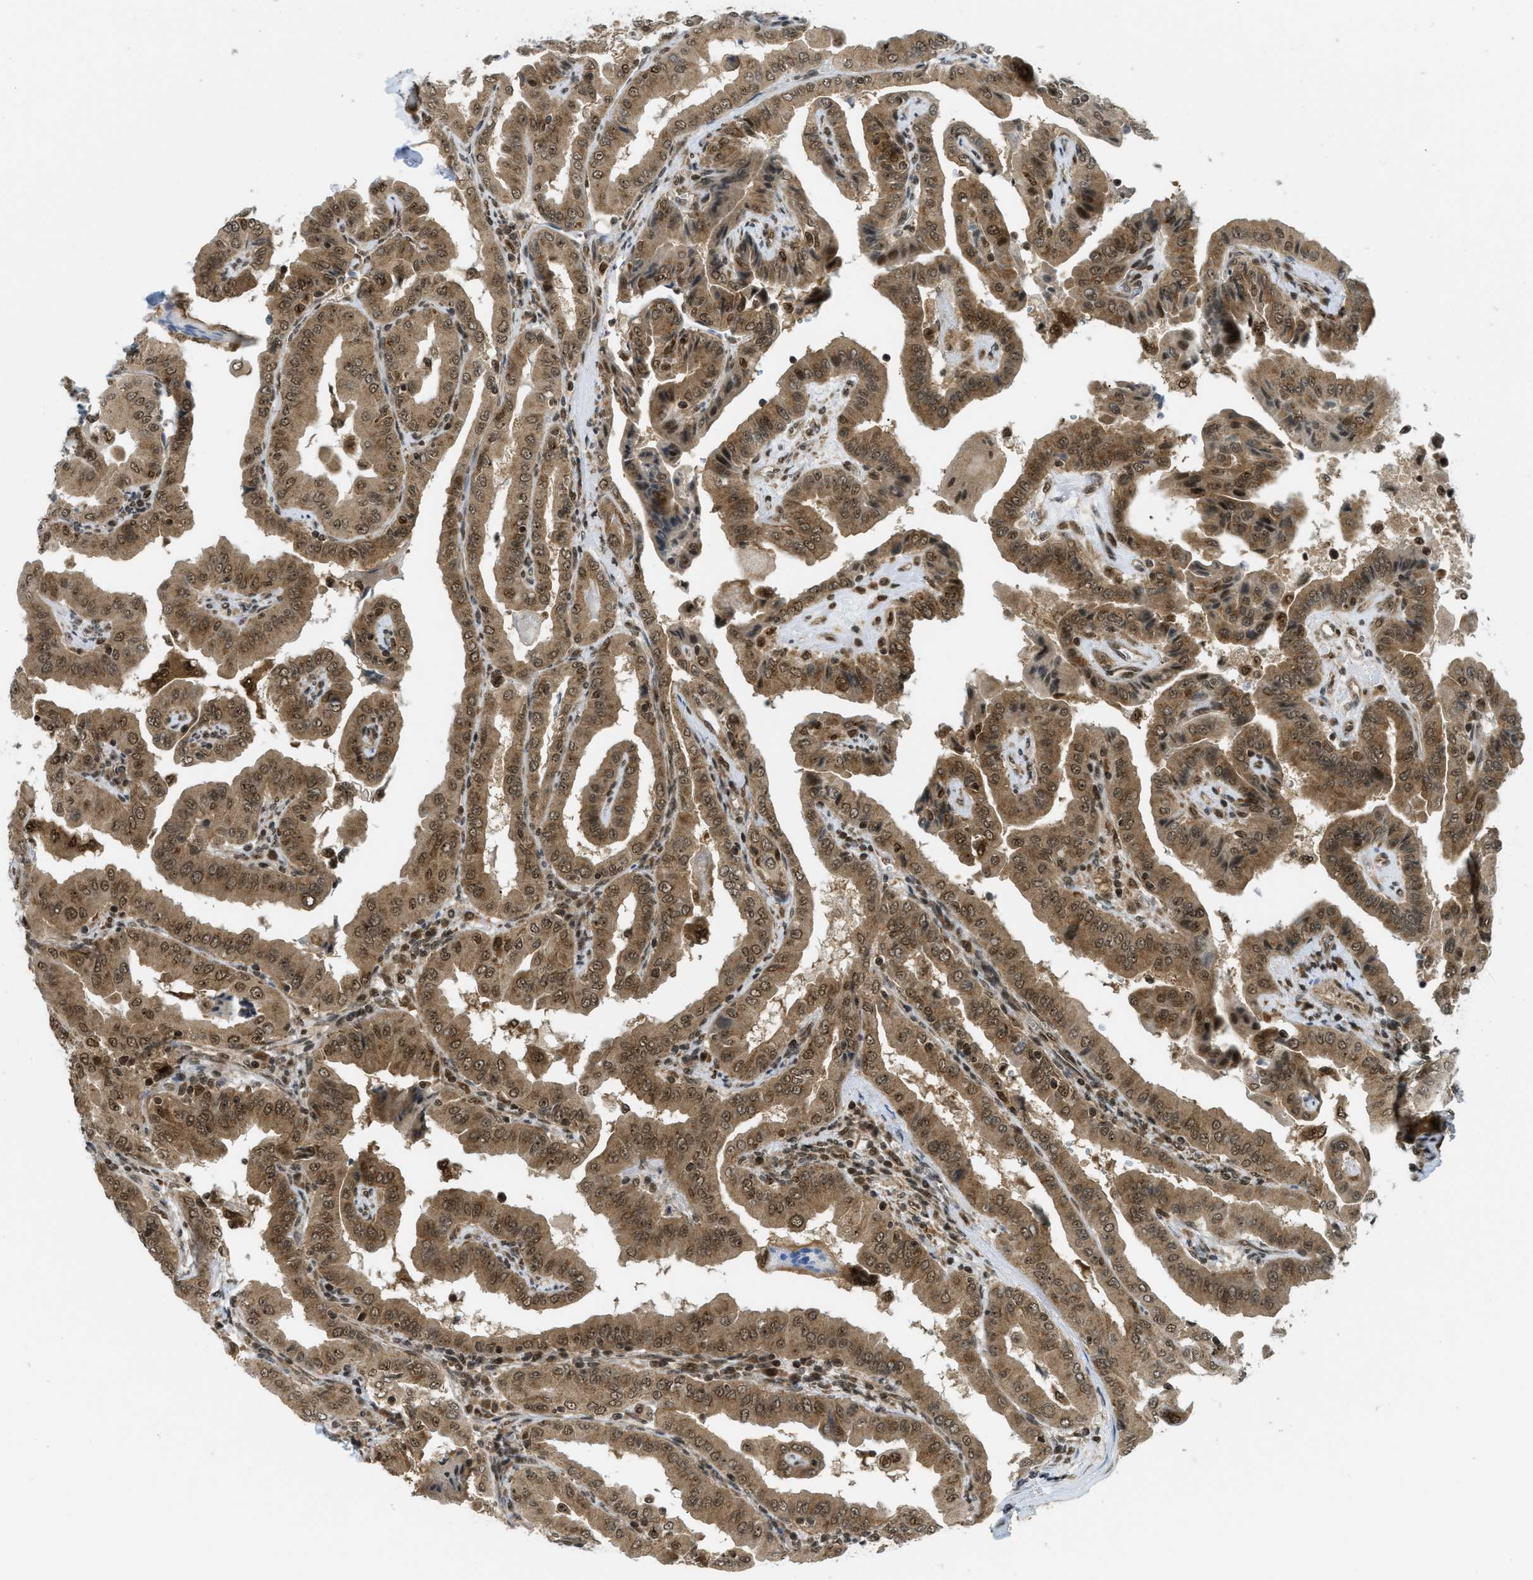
{"staining": {"intensity": "moderate", "quantity": ">75%", "location": "cytoplasmic/membranous,nuclear"}, "tissue": "thyroid cancer", "cell_type": "Tumor cells", "image_type": "cancer", "snomed": [{"axis": "morphology", "description": "Papillary adenocarcinoma, NOS"}, {"axis": "topography", "description": "Thyroid gland"}], "caption": "Tumor cells reveal medium levels of moderate cytoplasmic/membranous and nuclear expression in about >75% of cells in human thyroid cancer (papillary adenocarcinoma). (Stains: DAB (3,3'-diaminobenzidine) in brown, nuclei in blue, Microscopy: brightfield microscopy at high magnification).", "gene": "TACC1", "patient": {"sex": "male", "age": 33}}